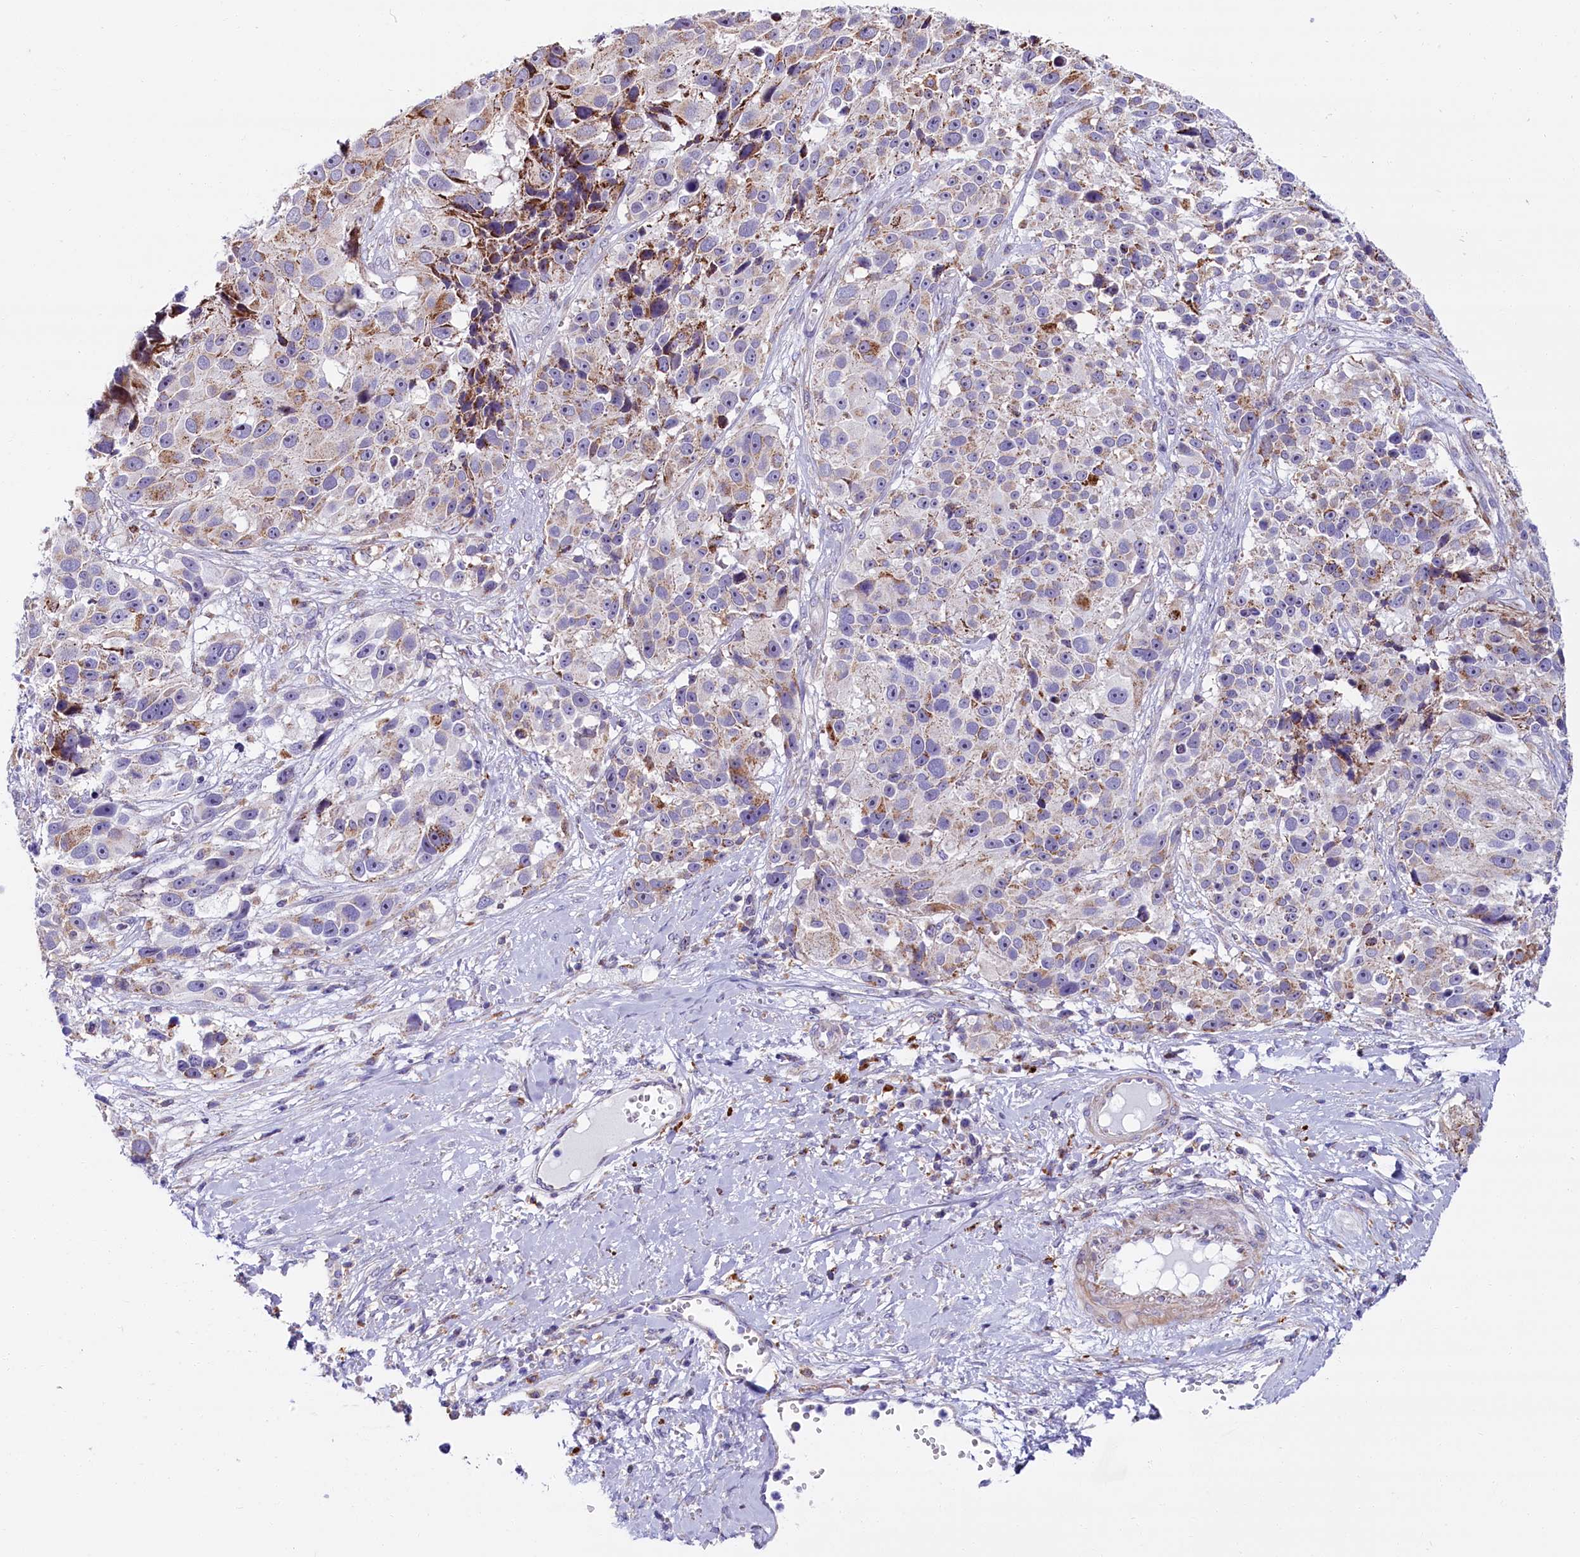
{"staining": {"intensity": "moderate", "quantity": "<25%", "location": "cytoplasmic/membranous"}, "tissue": "melanoma", "cell_type": "Tumor cells", "image_type": "cancer", "snomed": [{"axis": "morphology", "description": "Malignant melanoma, NOS"}, {"axis": "topography", "description": "Skin"}], "caption": "Brown immunohistochemical staining in human melanoma reveals moderate cytoplasmic/membranous expression in approximately <25% of tumor cells.", "gene": "IL20RA", "patient": {"sex": "male", "age": 84}}